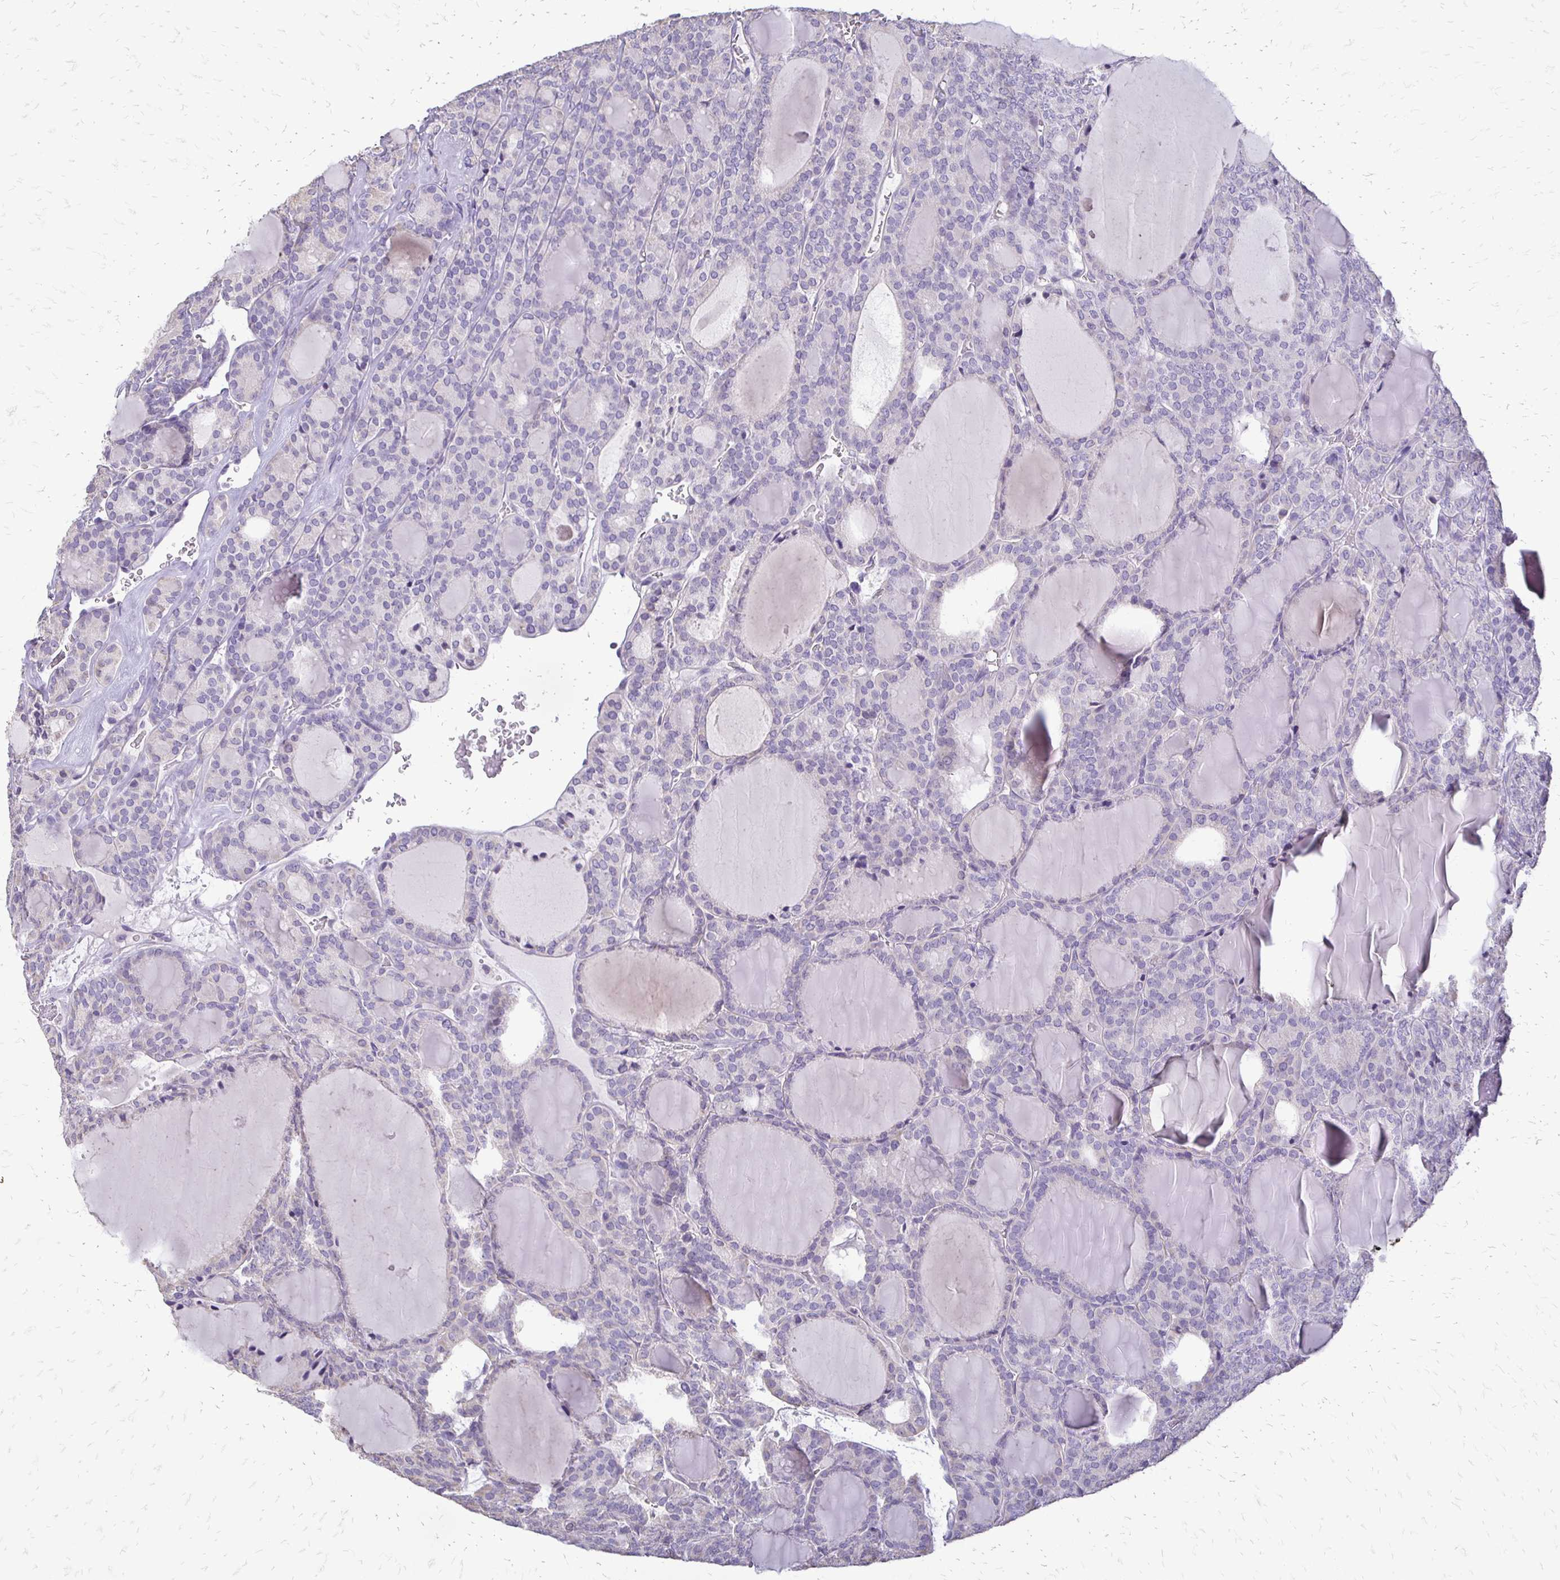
{"staining": {"intensity": "negative", "quantity": "none", "location": "none"}, "tissue": "thyroid cancer", "cell_type": "Tumor cells", "image_type": "cancer", "snomed": [{"axis": "morphology", "description": "Follicular adenoma carcinoma, NOS"}, {"axis": "topography", "description": "Thyroid gland"}], "caption": "High magnification brightfield microscopy of thyroid cancer (follicular adenoma carcinoma) stained with DAB (brown) and counterstained with hematoxylin (blue): tumor cells show no significant positivity.", "gene": "ALPG", "patient": {"sex": "male", "age": 74}}